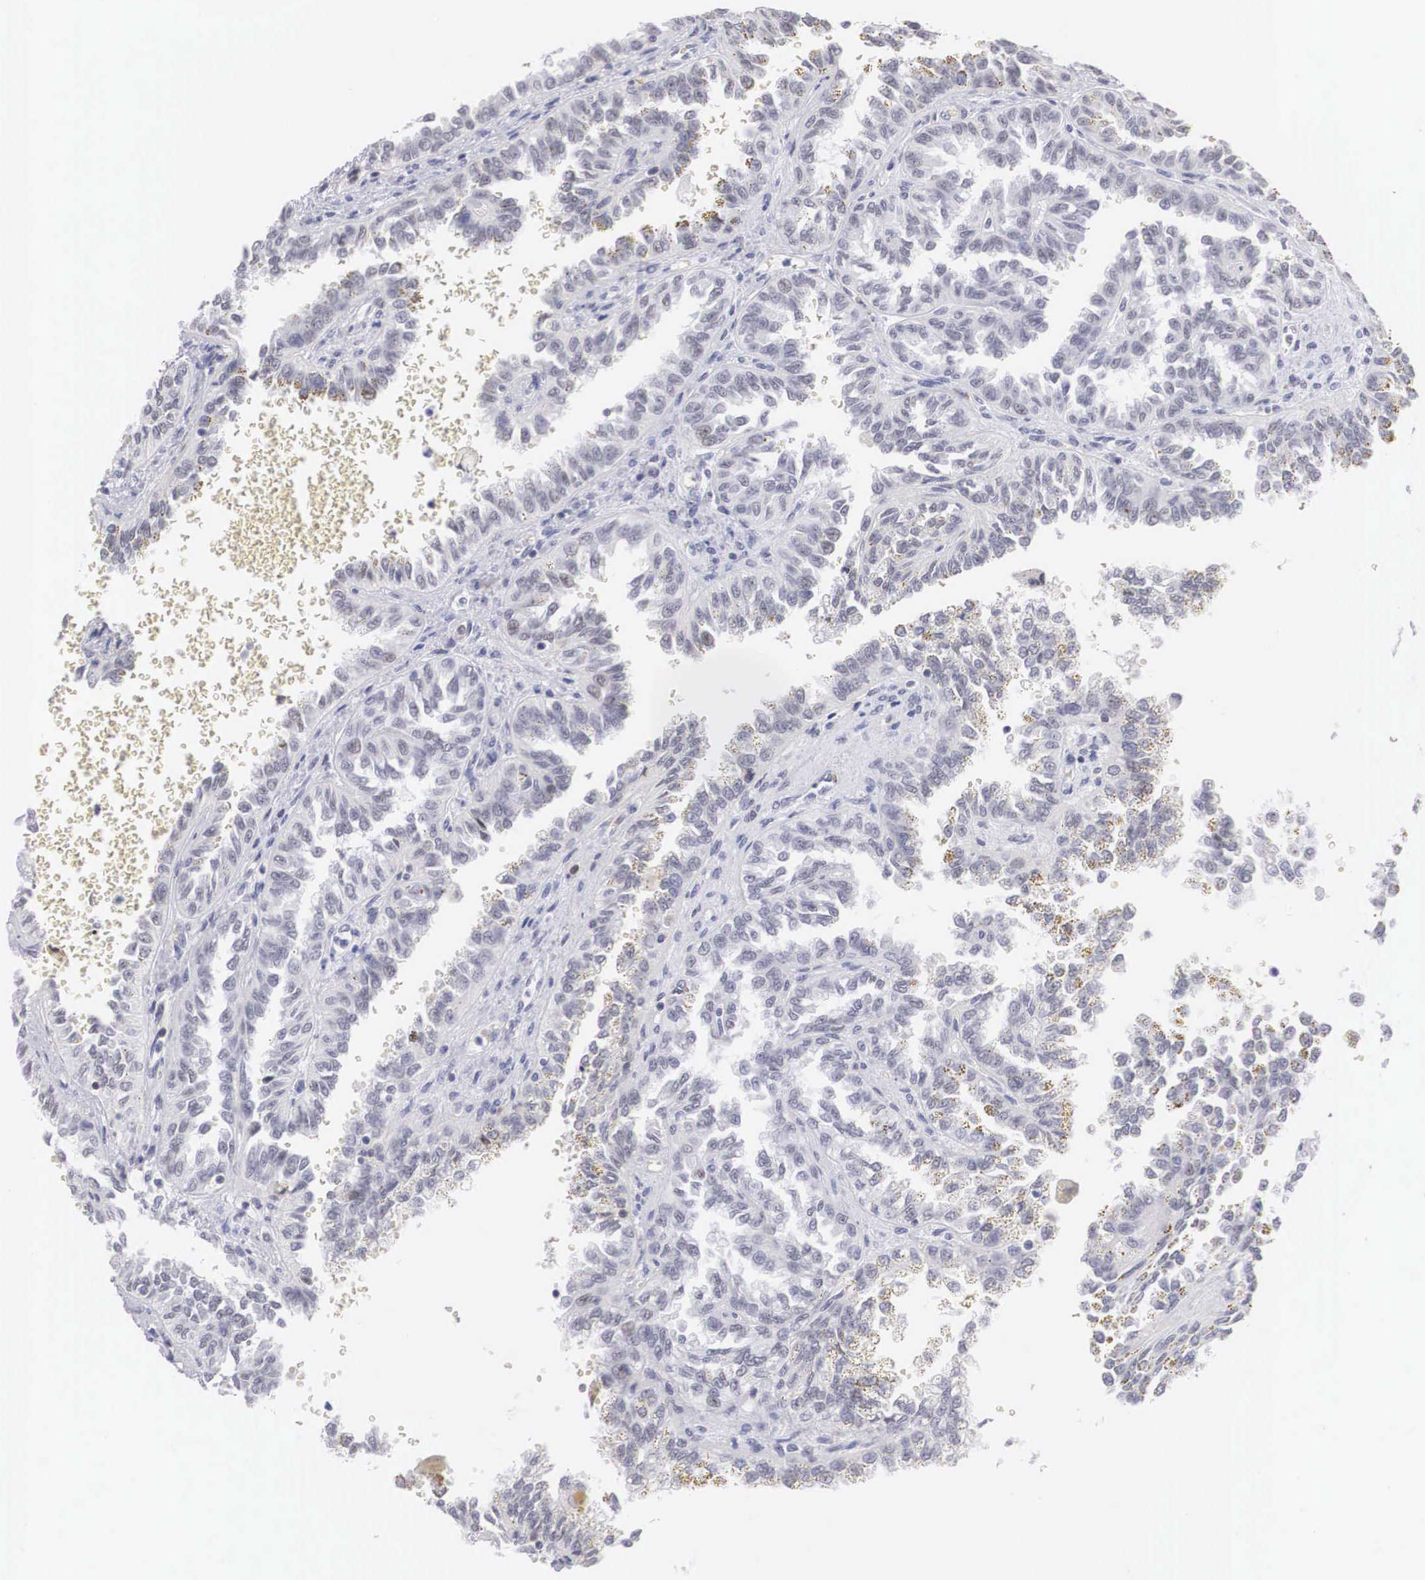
{"staining": {"intensity": "negative", "quantity": "none", "location": "none"}, "tissue": "renal cancer", "cell_type": "Tumor cells", "image_type": "cancer", "snomed": [{"axis": "morphology", "description": "Inflammation, NOS"}, {"axis": "morphology", "description": "Adenocarcinoma, NOS"}, {"axis": "topography", "description": "Kidney"}], "caption": "The micrograph demonstrates no staining of tumor cells in renal cancer.", "gene": "FAM47A", "patient": {"sex": "male", "age": 68}}